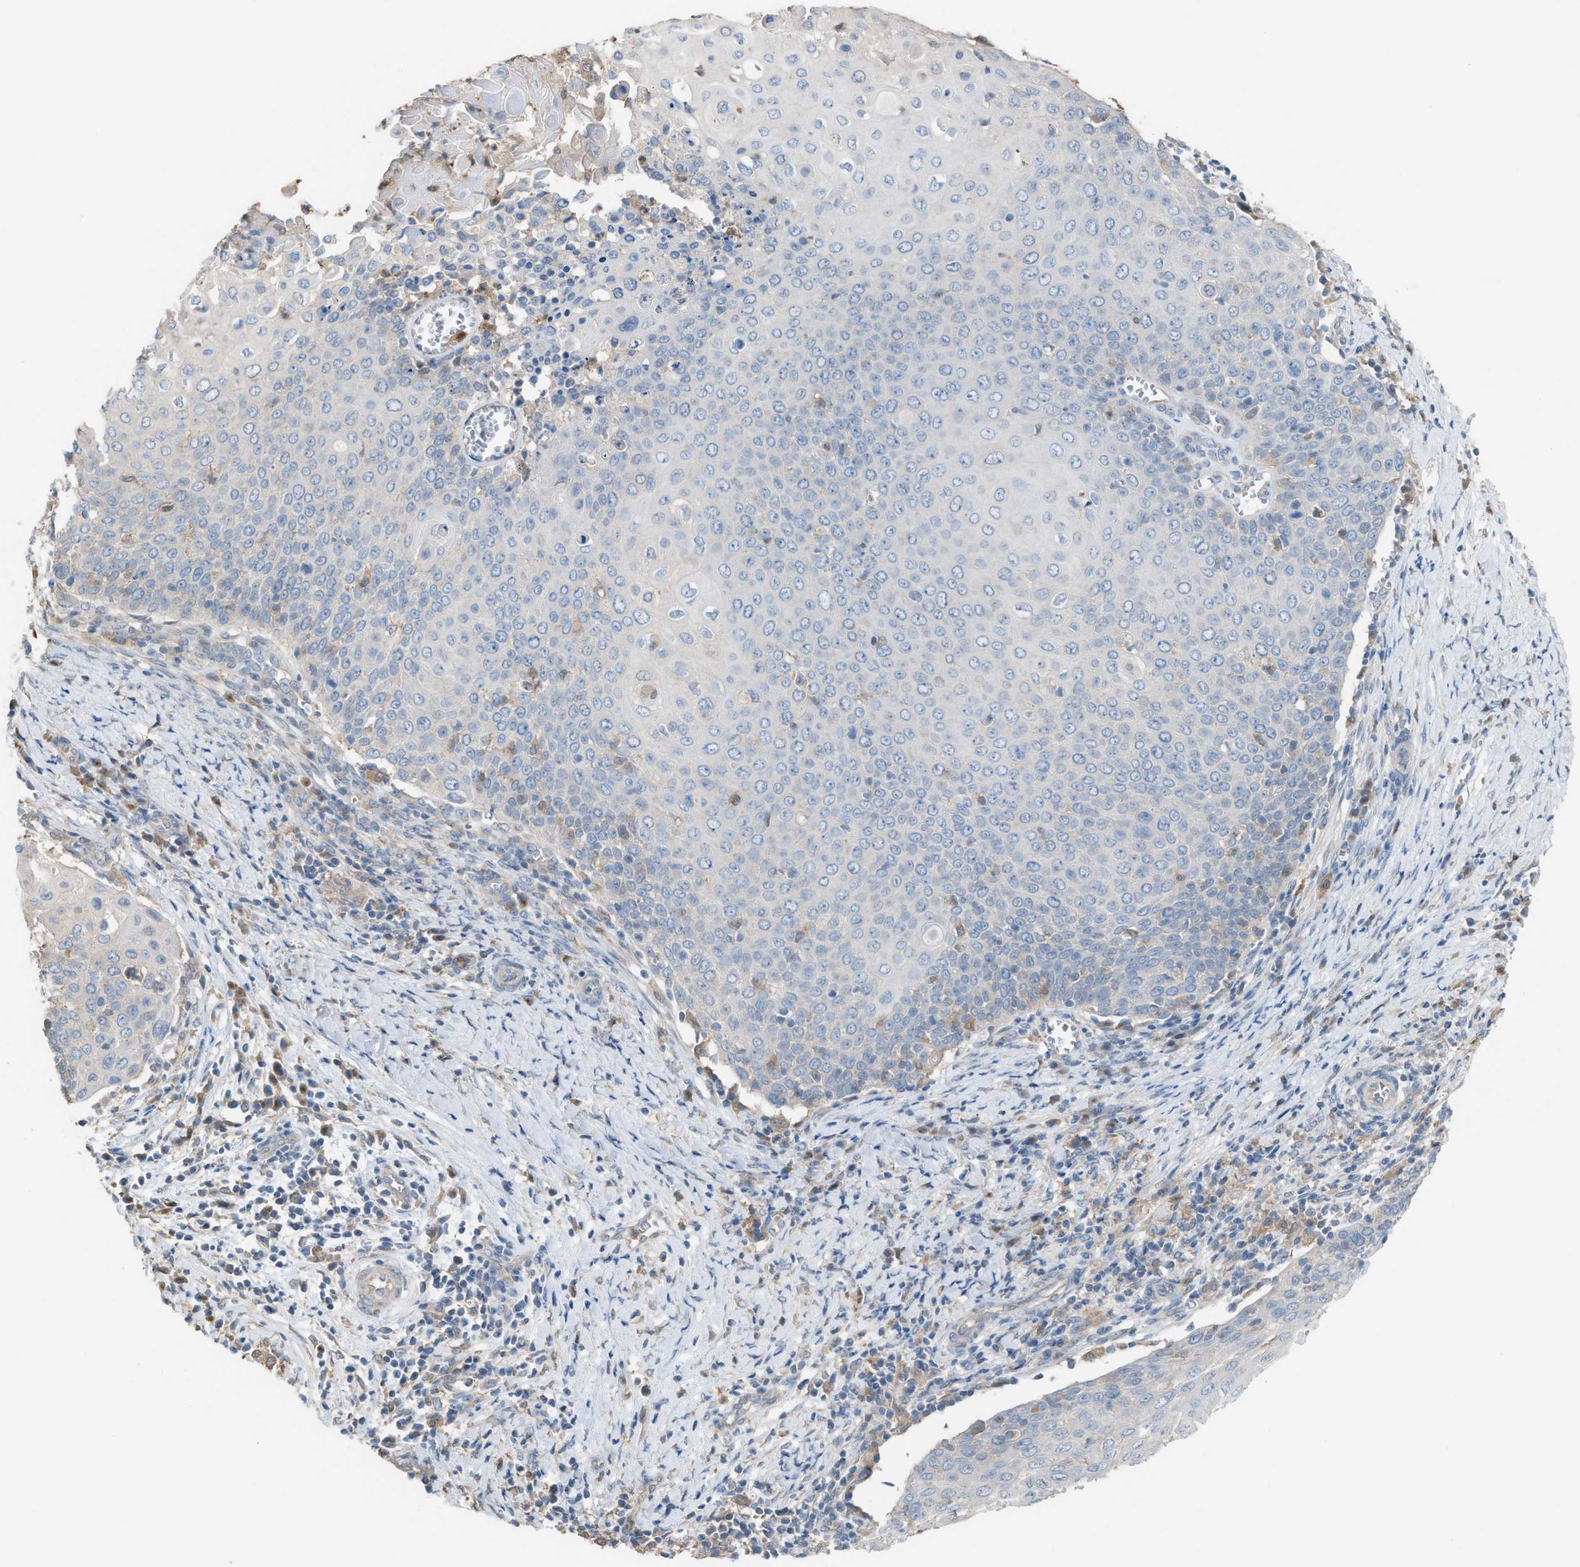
{"staining": {"intensity": "negative", "quantity": "none", "location": "none"}, "tissue": "cervical cancer", "cell_type": "Tumor cells", "image_type": "cancer", "snomed": [{"axis": "morphology", "description": "Squamous cell carcinoma, NOS"}, {"axis": "topography", "description": "Cervix"}], "caption": "IHC micrograph of neoplastic tissue: cervical squamous cell carcinoma stained with DAB demonstrates no significant protein staining in tumor cells.", "gene": "NQO2", "patient": {"sex": "female", "age": 39}}